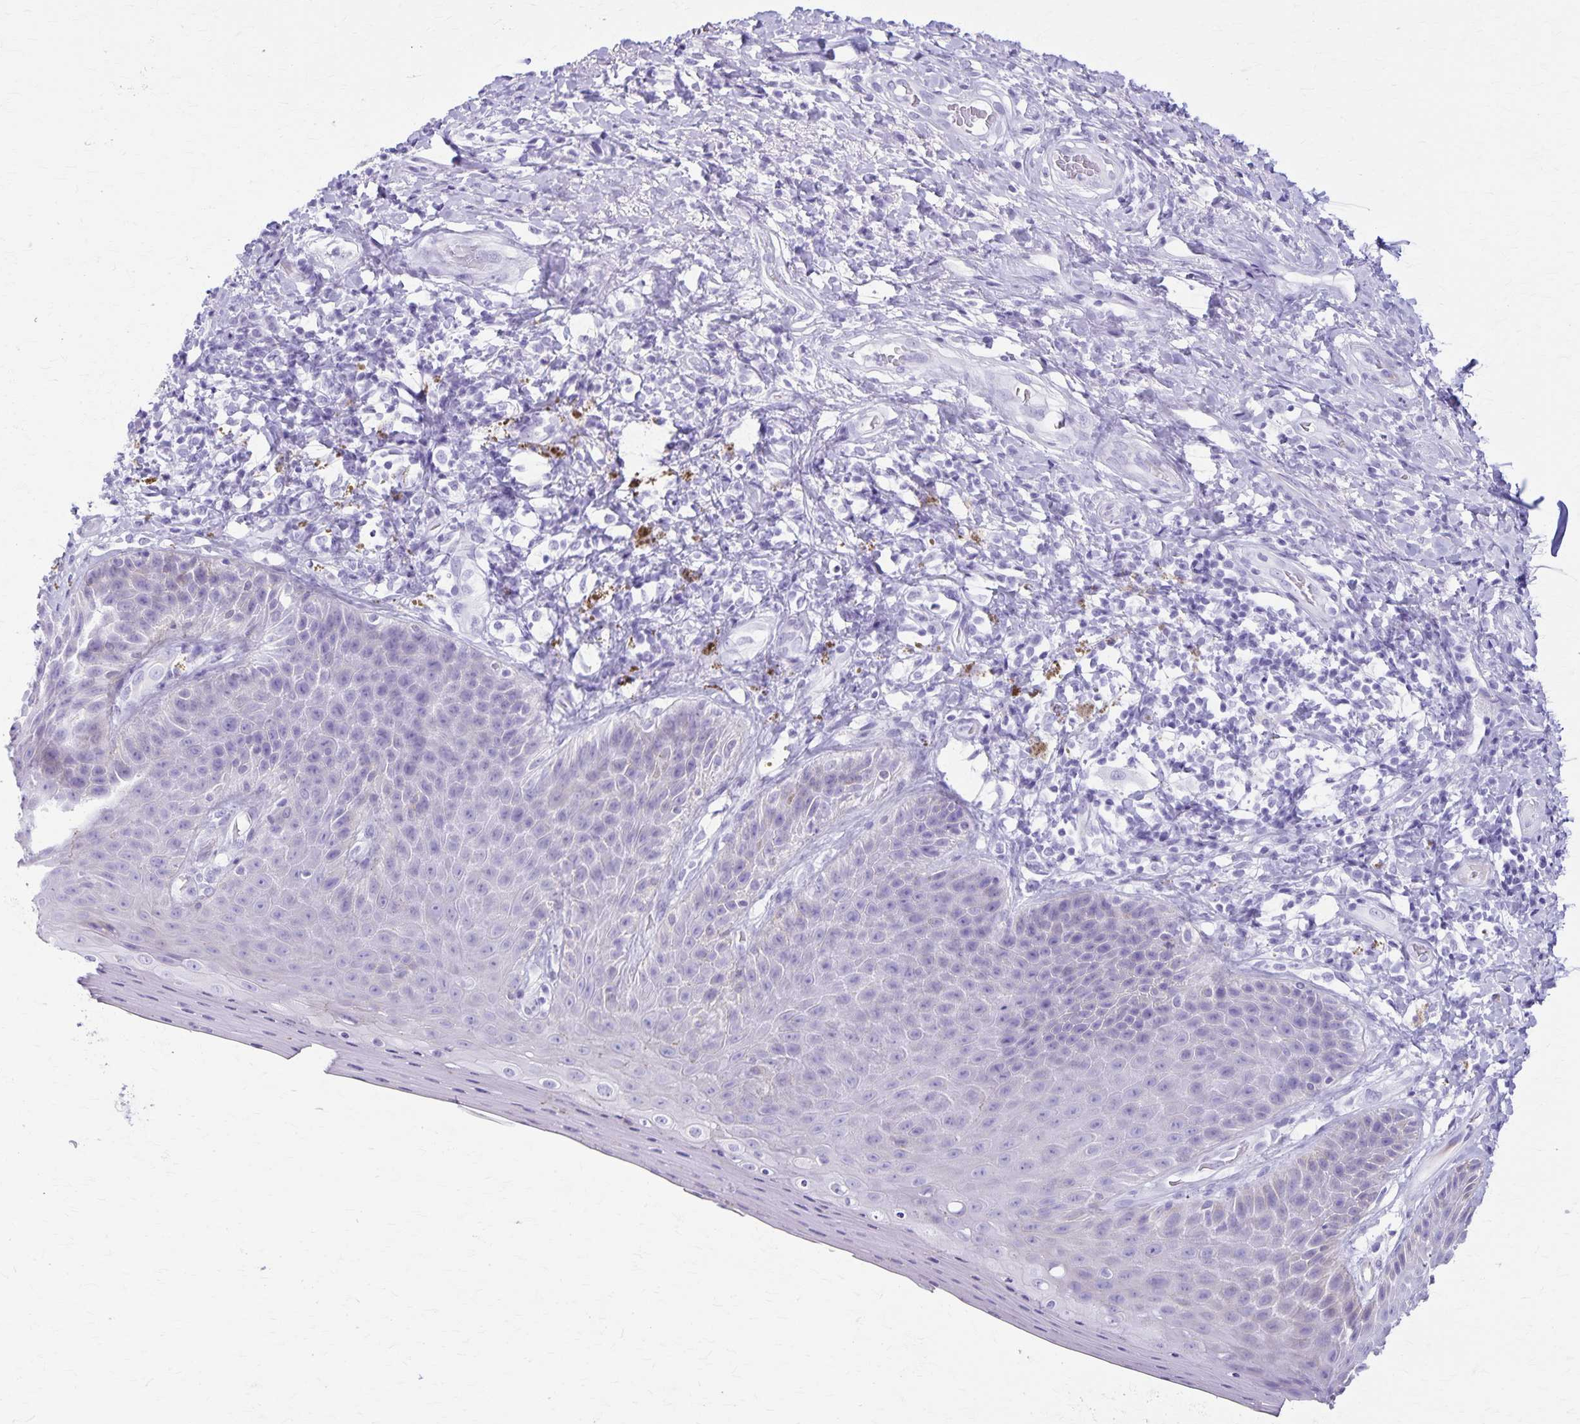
{"staining": {"intensity": "negative", "quantity": "none", "location": "none"}, "tissue": "skin", "cell_type": "Epidermal cells", "image_type": "normal", "snomed": [{"axis": "morphology", "description": "Normal tissue, NOS"}, {"axis": "topography", "description": "Anal"}, {"axis": "topography", "description": "Peripheral nerve tissue"}], "caption": "Immunohistochemistry (IHC) image of unremarkable skin: skin stained with DAB (3,3'-diaminobenzidine) demonstrates no significant protein positivity in epidermal cells.", "gene": "DEFA5", "patient": {"sex": "male", "age": 53}}